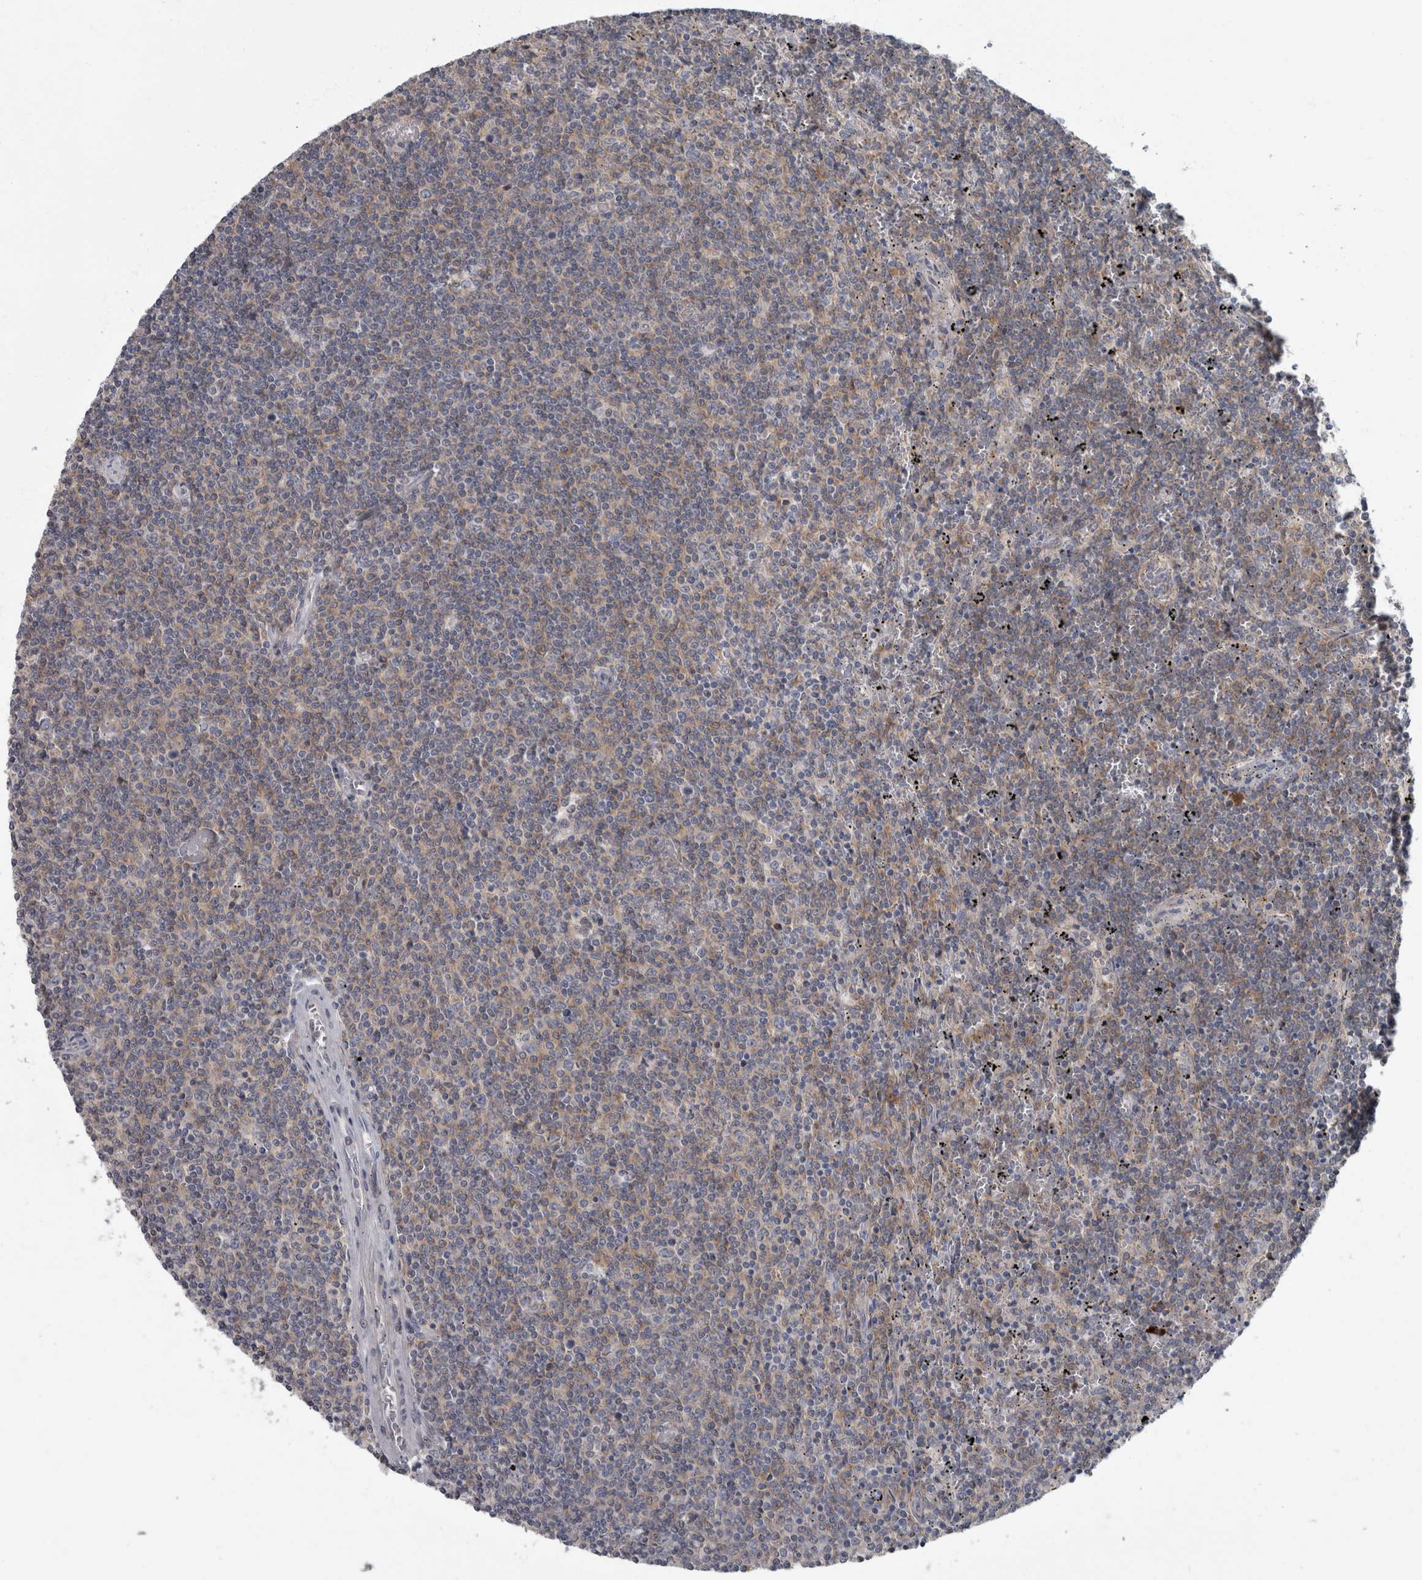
{"staining": {"intensity": "moderate", "quantity": "<25%", "location": "cytoplasmic/membranous"}, "tissue": "lymphoma", "cell_type": "Tumor cells", "image_type": "cancer", "snomed": [{"axis": "morphology", "description": "Malignant lymphoma, non-Hodgkin's type, Low grade"}, {"axis": "topography", "description": "Spleen"}], "caption": "The immunohistochemical stain highlights moderate cytoplasmic/membranous expression in tumor cells of lymphoma tissue.", "gene": "CDC42BPG", "patient": {"sex": "female", "age": 50}}